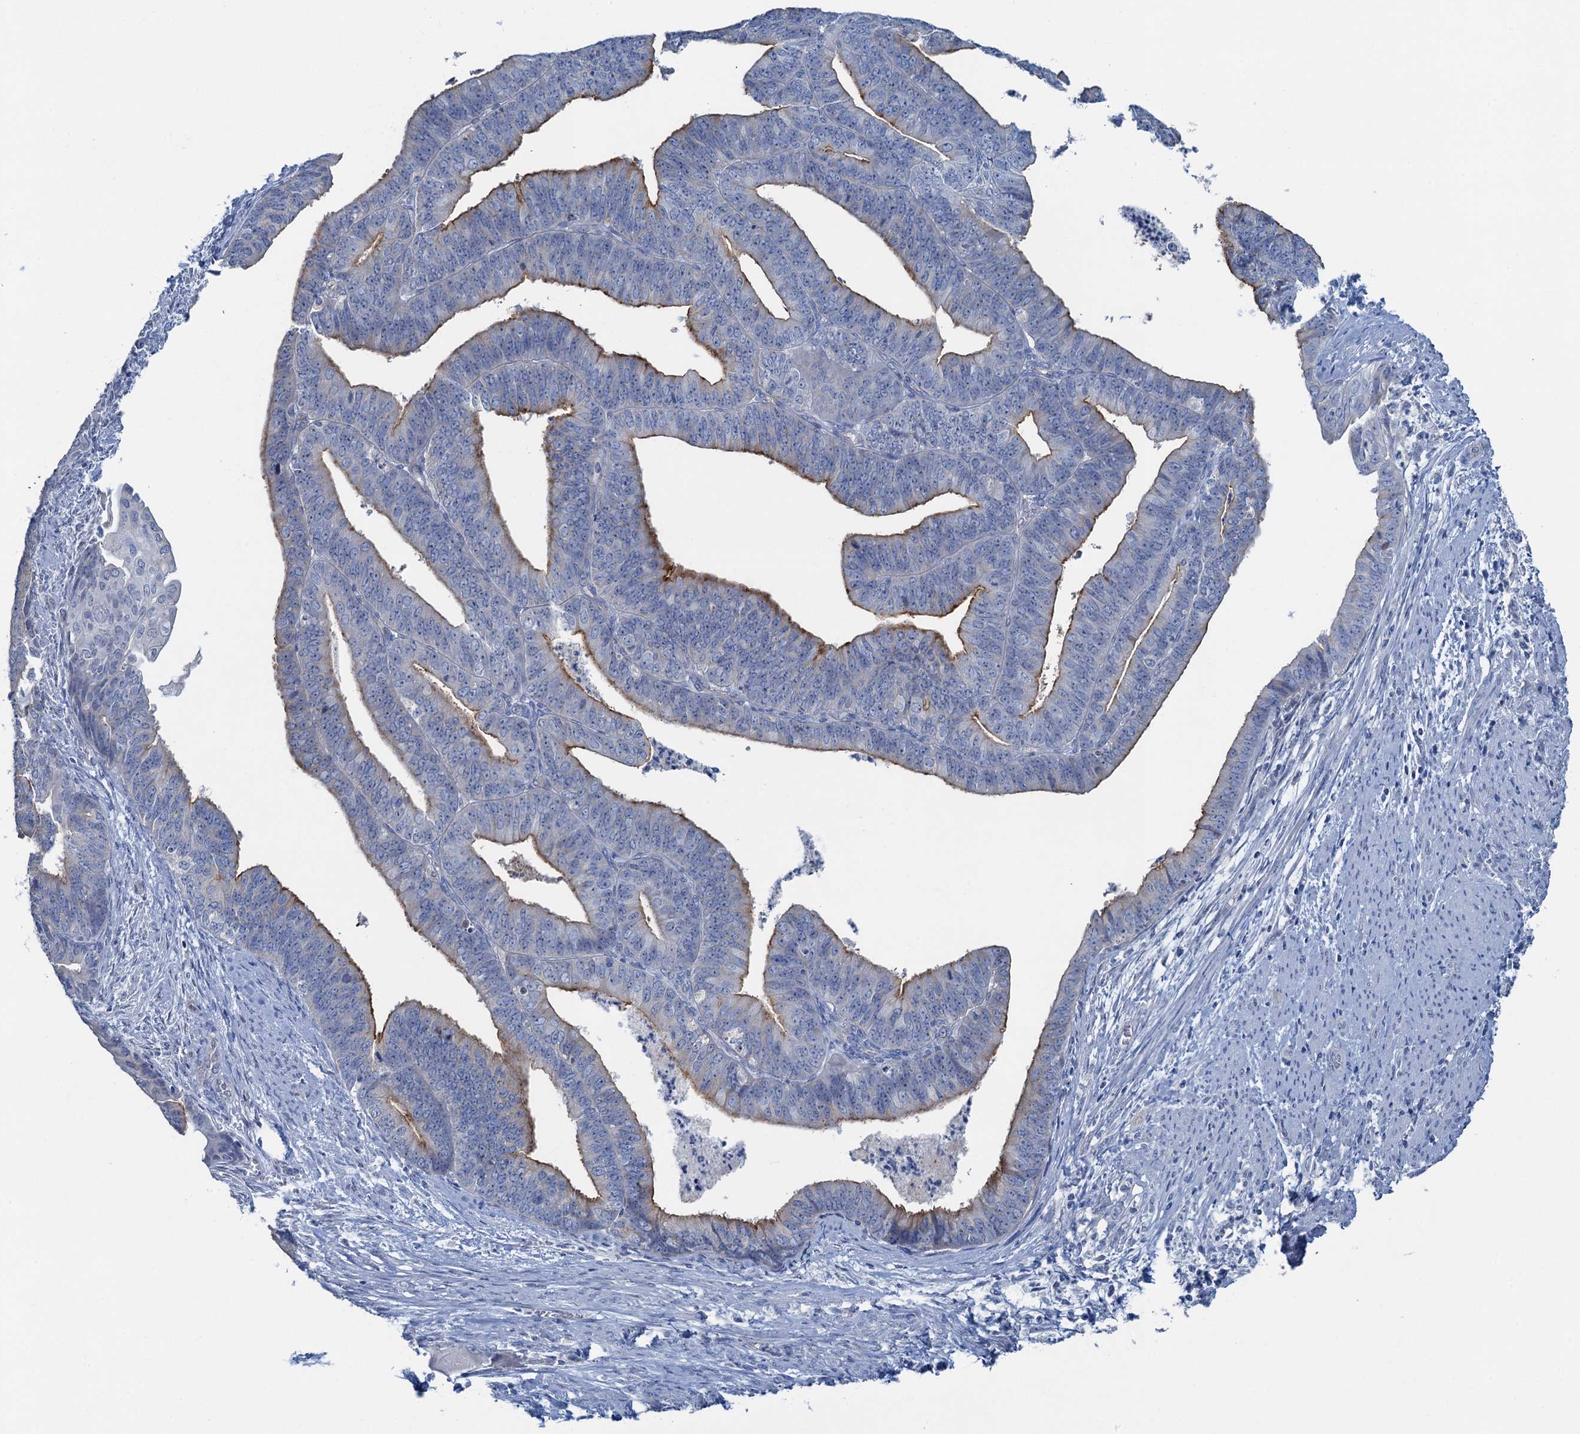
{"staining": {"intensity": "moderate", "quantity": "25%-75%", "location": "cytoplasmic/membranous"}, "tissue": "endometrial cancer", "cell_type": "Tumor cells", "image_type": "cancer", "snomed": [{"axis": "morphology", "description": "Adenocarcinoma, NOS"}, {"axis": "topography", "description": "Endometrium"}], "caption": "Immunohistochemical staining of endometrial adenocarcinoma demonstrates medium levels of moderate cytoplasmic/membranous staining in approximately 25%-75% of tumor cells.", "gene": "PLLP", "patient": {"sex": "female", "age": 73}}